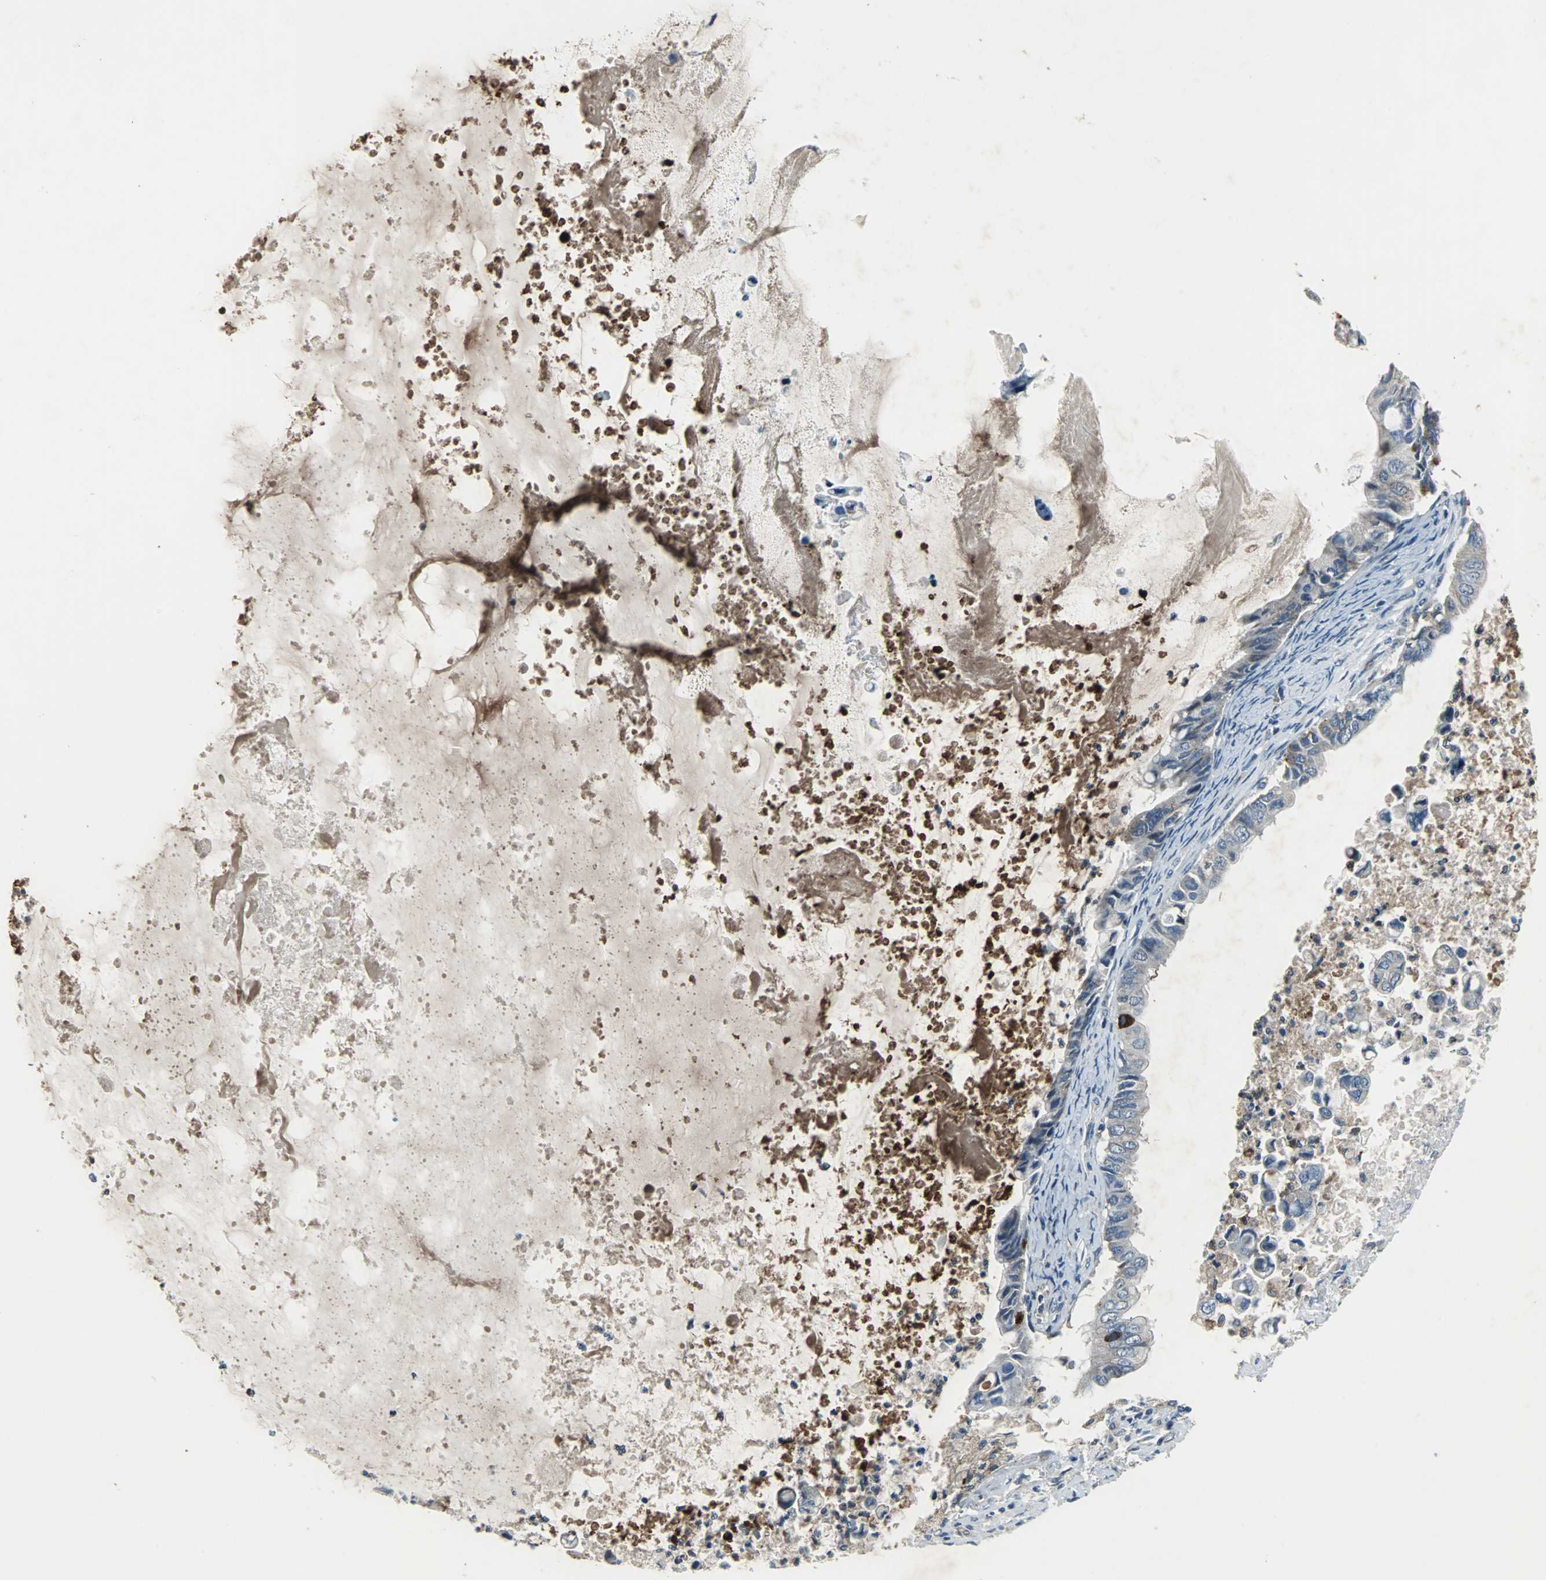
{"staining": {"intensity": "strong", "quantity": "<25%", "location": "cytoplasmic/membranous"}, "tissue": "ovarian cancer", "cell_type": "Tumor cells", "image_type": "cancer", "snomed": [{"axis": "morphology", "description": "Cystadenocarcinoma, mucinous, NOS"}, {"axis": "topography", "description": "Ovary"}], "caption": "Ovarian cancer was stained to show a protein in brown. There is medium levels of strong cytoplasmic/membranous positivity in about <25% of tumor cells. (brown staining indicates protein expression, while blue staining denotes nuclei).", "gene": "SOS1", "patient": {"sex": "female", "age": 80}}